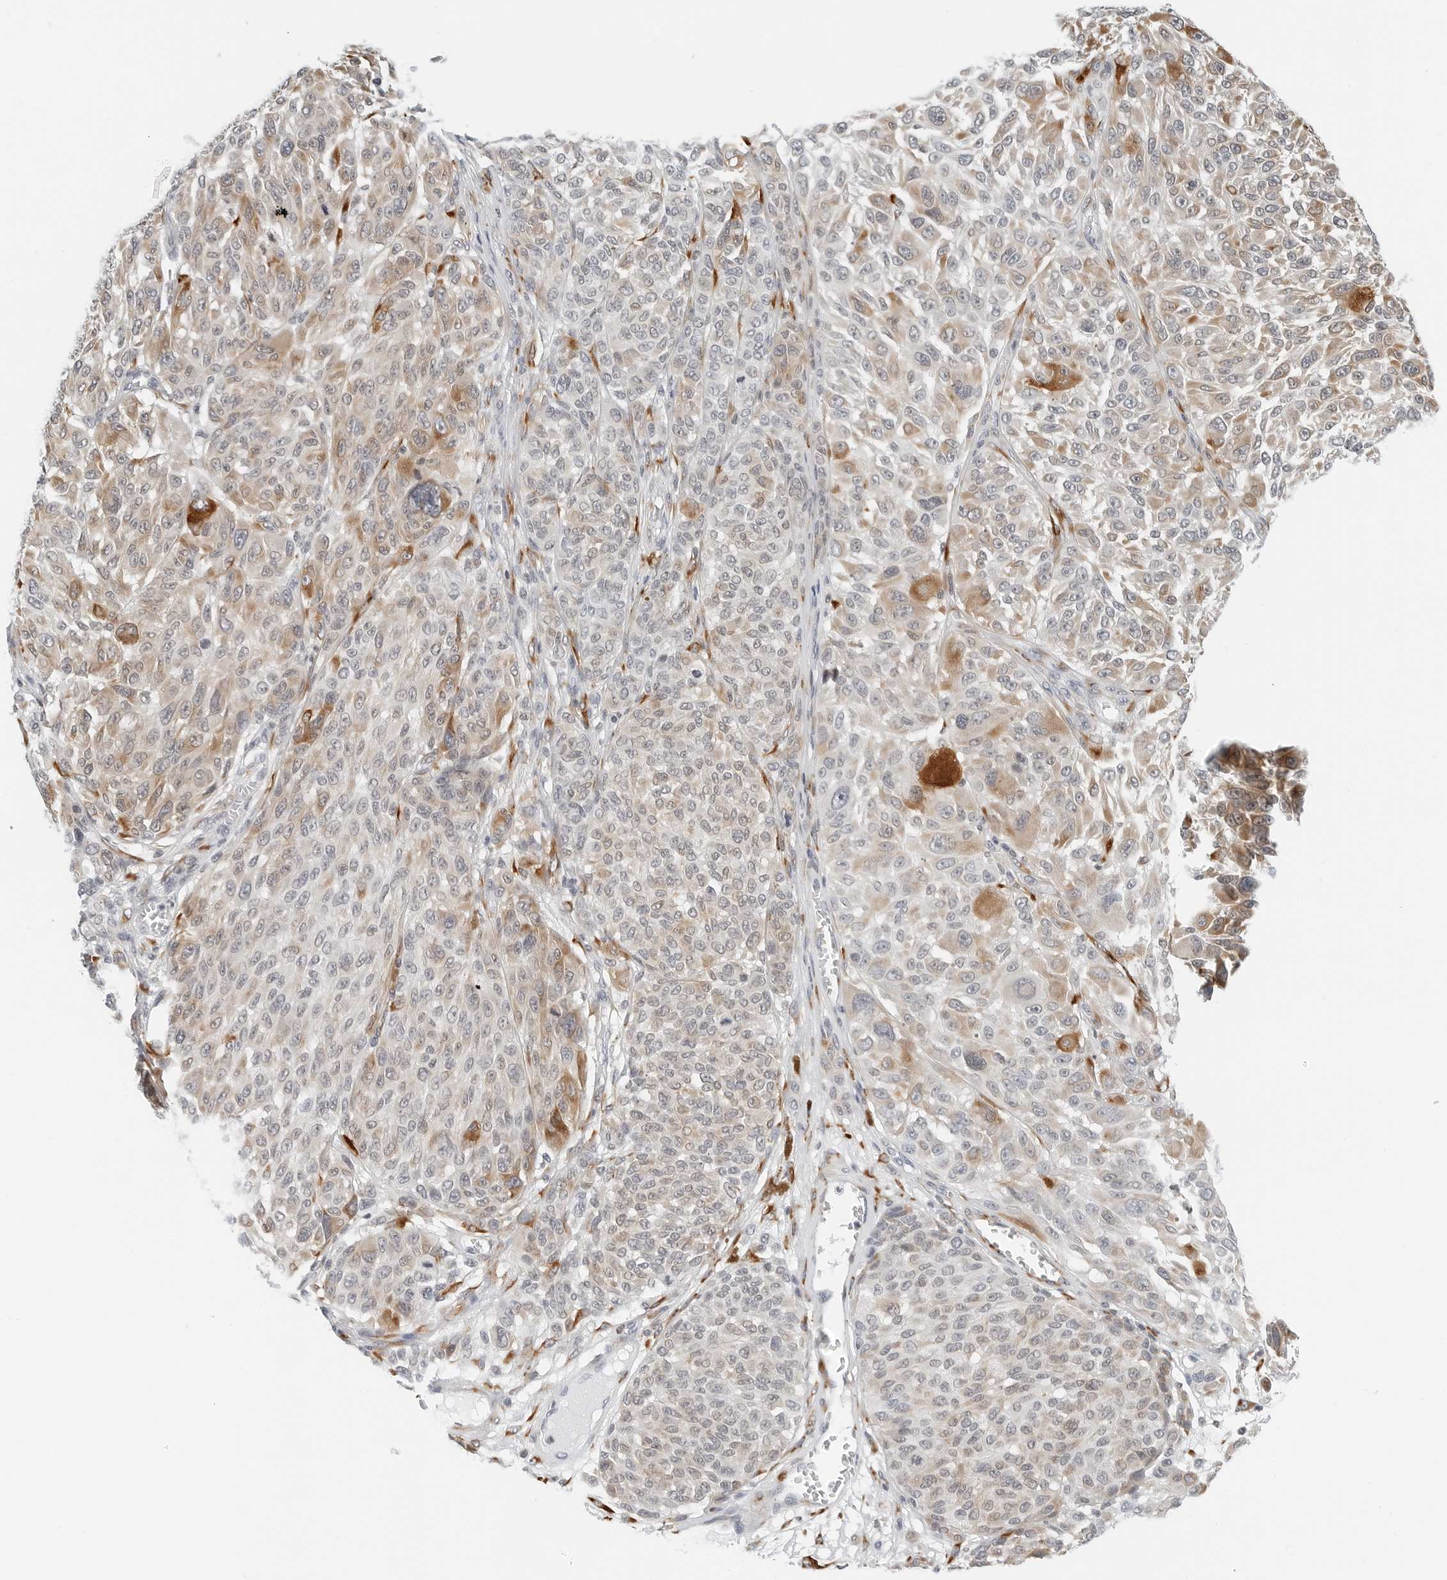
{"staining": {"intensity": "moderate", "quantity": "<25%", "location": "cytoplasmic/membranous"}, "tissue": "melanoma", "cell_type": "Tumor cells", "image_type": "cancer", "snomed": [{"axis": "morphology", "description": "Malignant melanoma, NOS"}, {"axis": "topography", "description": "Skin"}], "caption": "Malignant melanoma stained for a protein (brown) reveals moderate cytoplasmic/membranous positive staining in about <25% of tumor cells.", "gene": "P4HA2", "patient": {"sex": "male", "age": 83}}